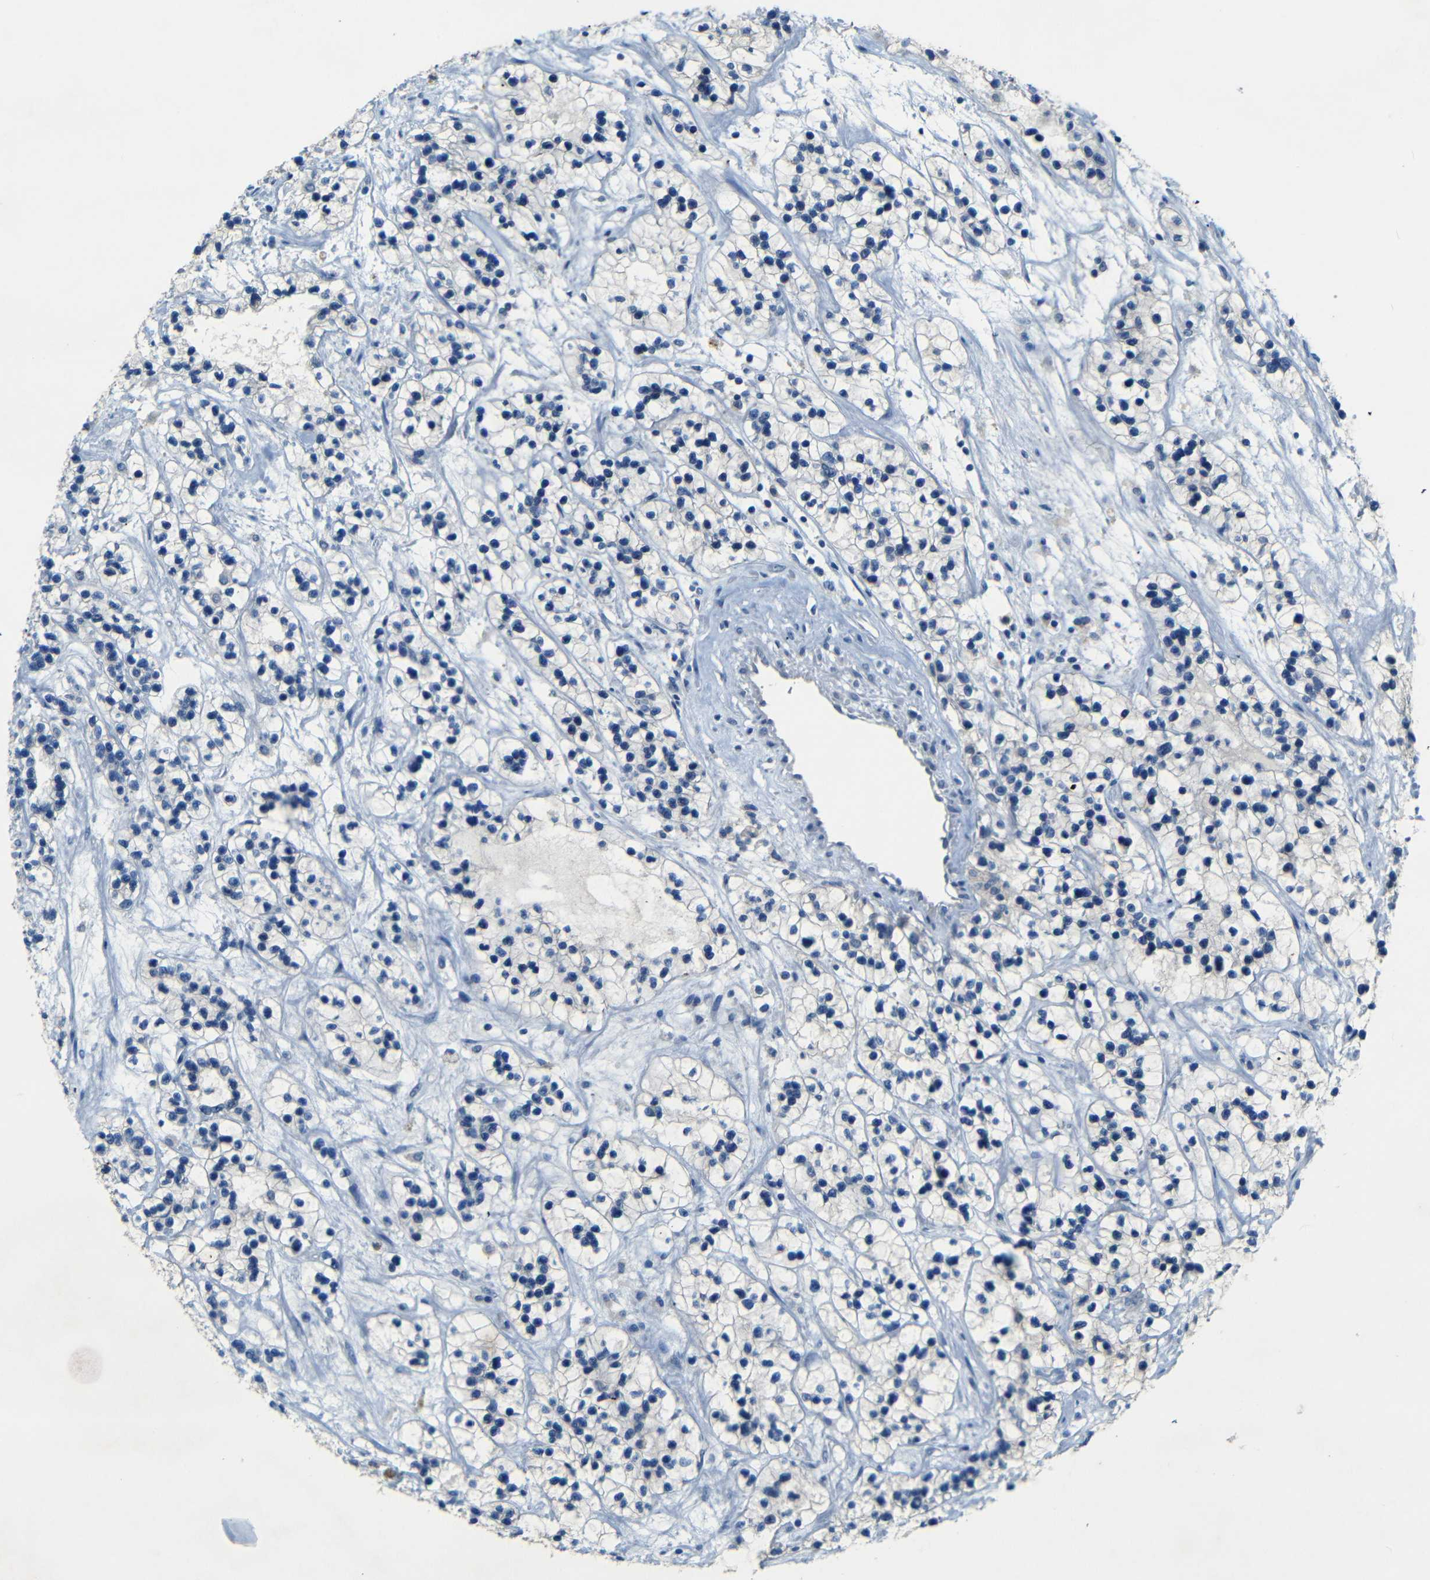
{"staining": {"intensity": "negative", "quantity": "none", "location": "none"}, "tissue": "renal cancer", "cell_type": "Tumor cells", "image_type": "cancer", "snomed": [{"axis": "morphology", "description": "Adenocarcinoma, NOS"}, {"axis": "topography", "description": "Kidney"}], "caption": "The image exhibits no staining of tumor cells in adenocarcinoma (renal).", "gene": "ZMAT1", "patient": {"sex": "female", "age": 57}}